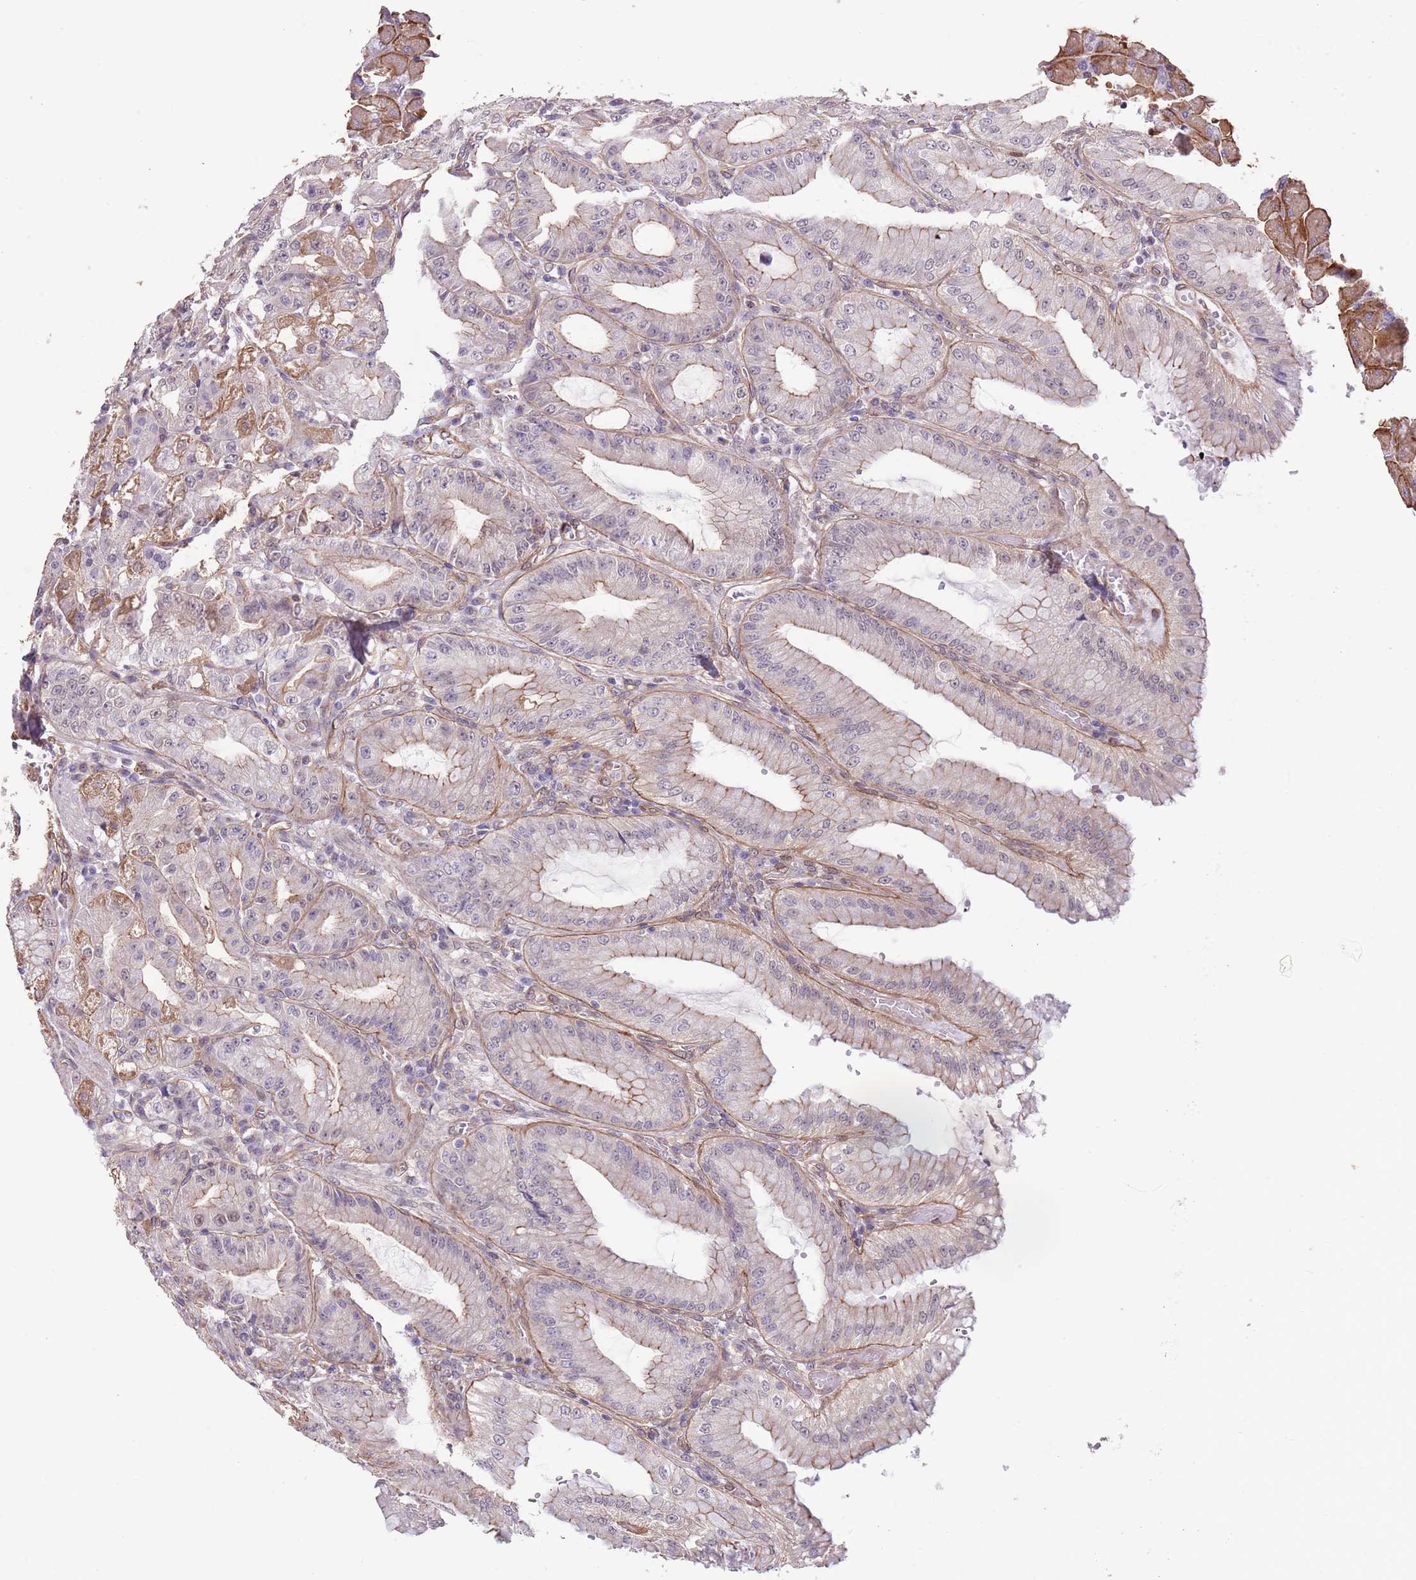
{"staining": {"intensity": "moderate", "quantity": "<25%", "location": "cytoplasmic/membranous"}, "tissue": "stomach", "cell_type": "Glandular cells", "image_type": "normal", "snomed": [{"axis": "morphology", "description": "Normal tissue, NOS"}, {"axis": "topography", "description": "Stomach, upper"}, {"axis": "topography", "description": "Stomach, lower"}], "caption": "Brown immunohistochemical staining in normal stomach reveals moderate cytoplasmic/membranous positivity in approximately <25% of glandular cells. The protein is stained brown, and the nuclei are stained in blue (DAB IHC with brightfield microscopy, high magnification).", "gene": "CREBZF", "patient": {"sex": "male", "age": 71}}